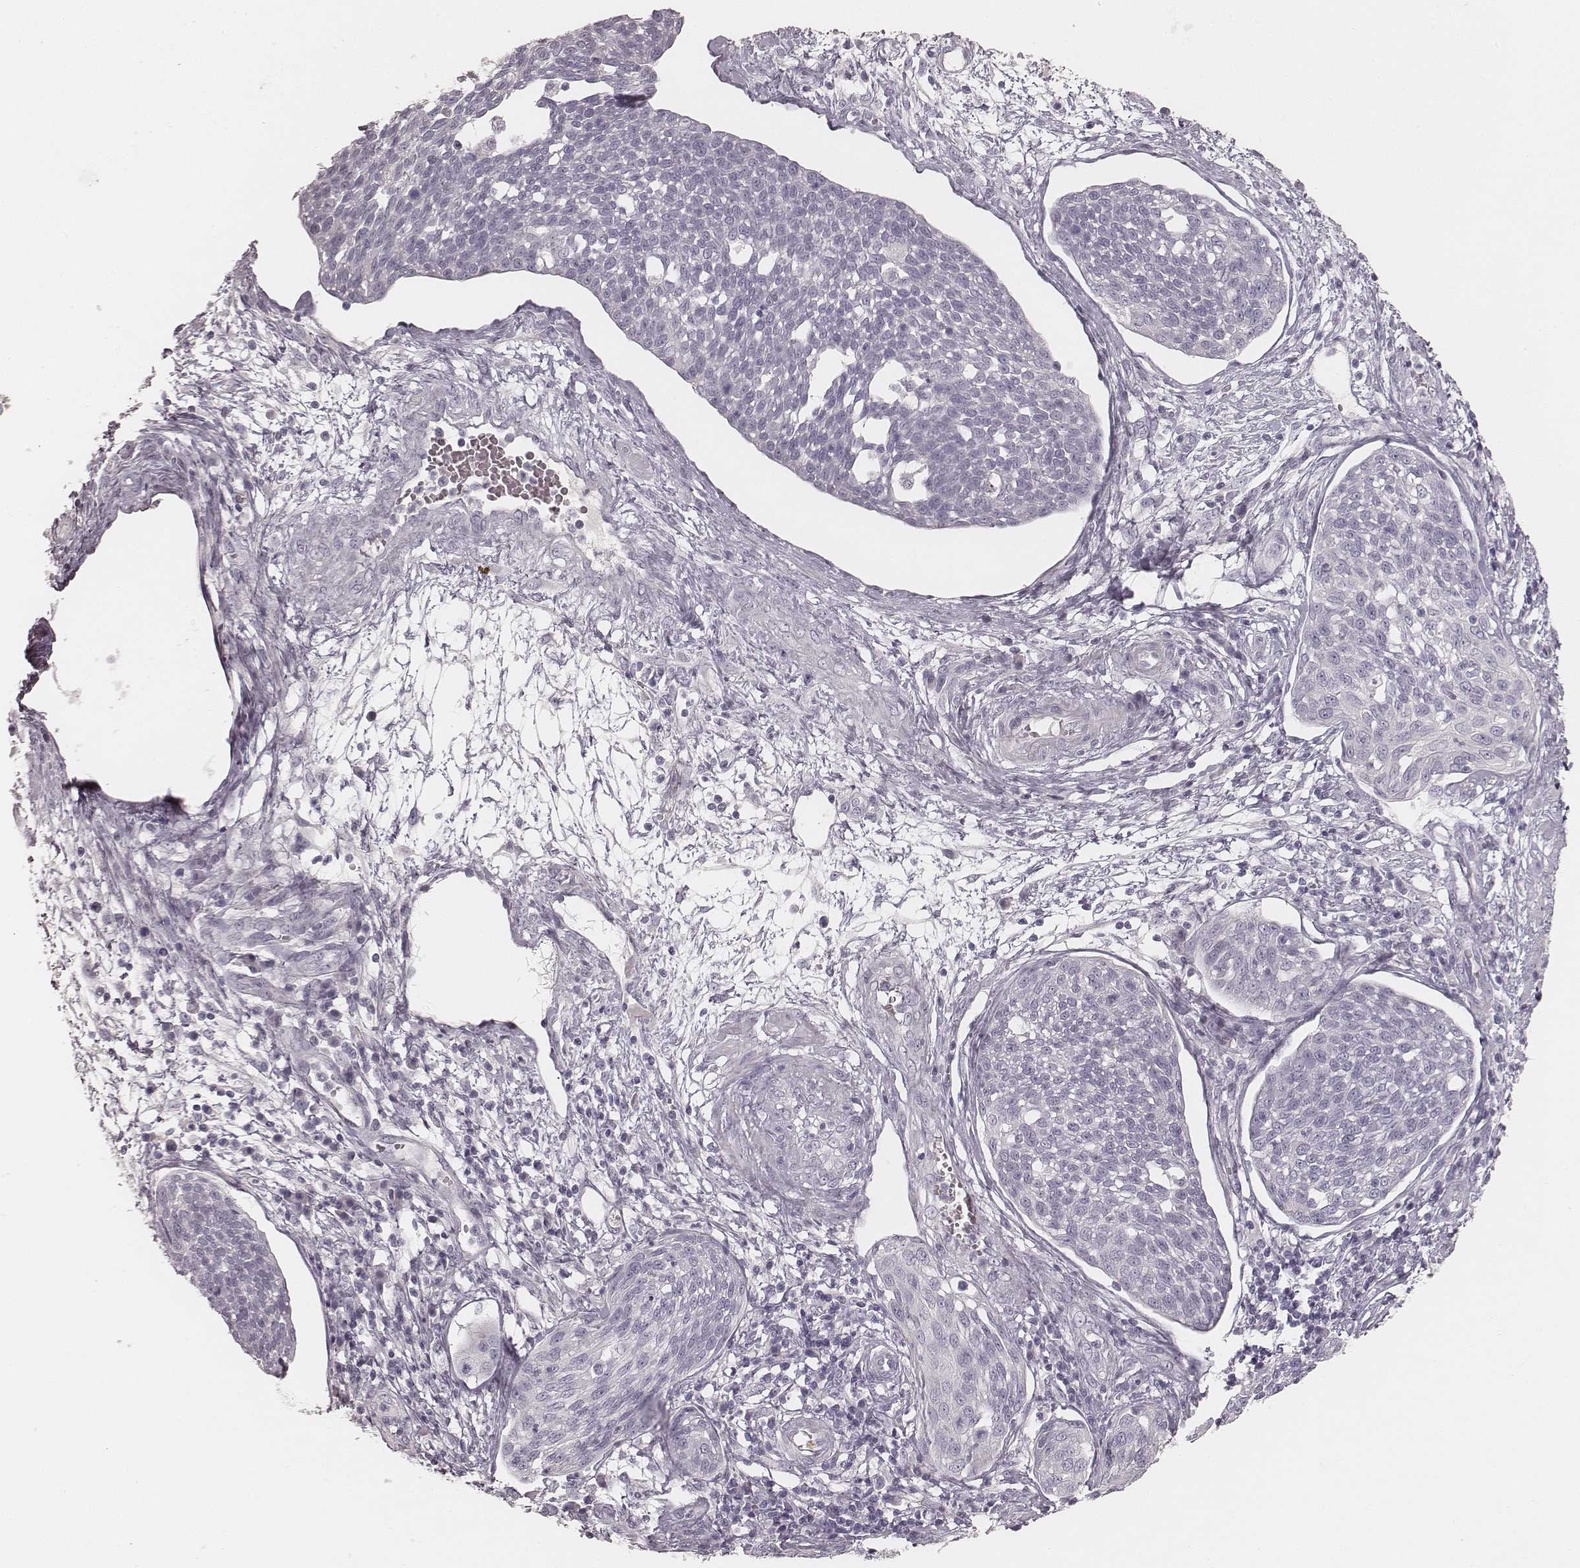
{"staining": {"intensity": "negative", "quantity": "none", "location": "none"}, "tissue": "cervical cancer", "cell_type": "Tumor cells", "image_type": "cancer", "snomed": [{"axis": "morphology", "description": "Squamous cell carcinoma, NOS"}, {"axis": "topography", "description": "Cervix"}], "caption": "Tumor cells are negative for protein expression in human cervical cancer.", "gene": "KRT31", "patient": {"sex": "female", "age": 34}}